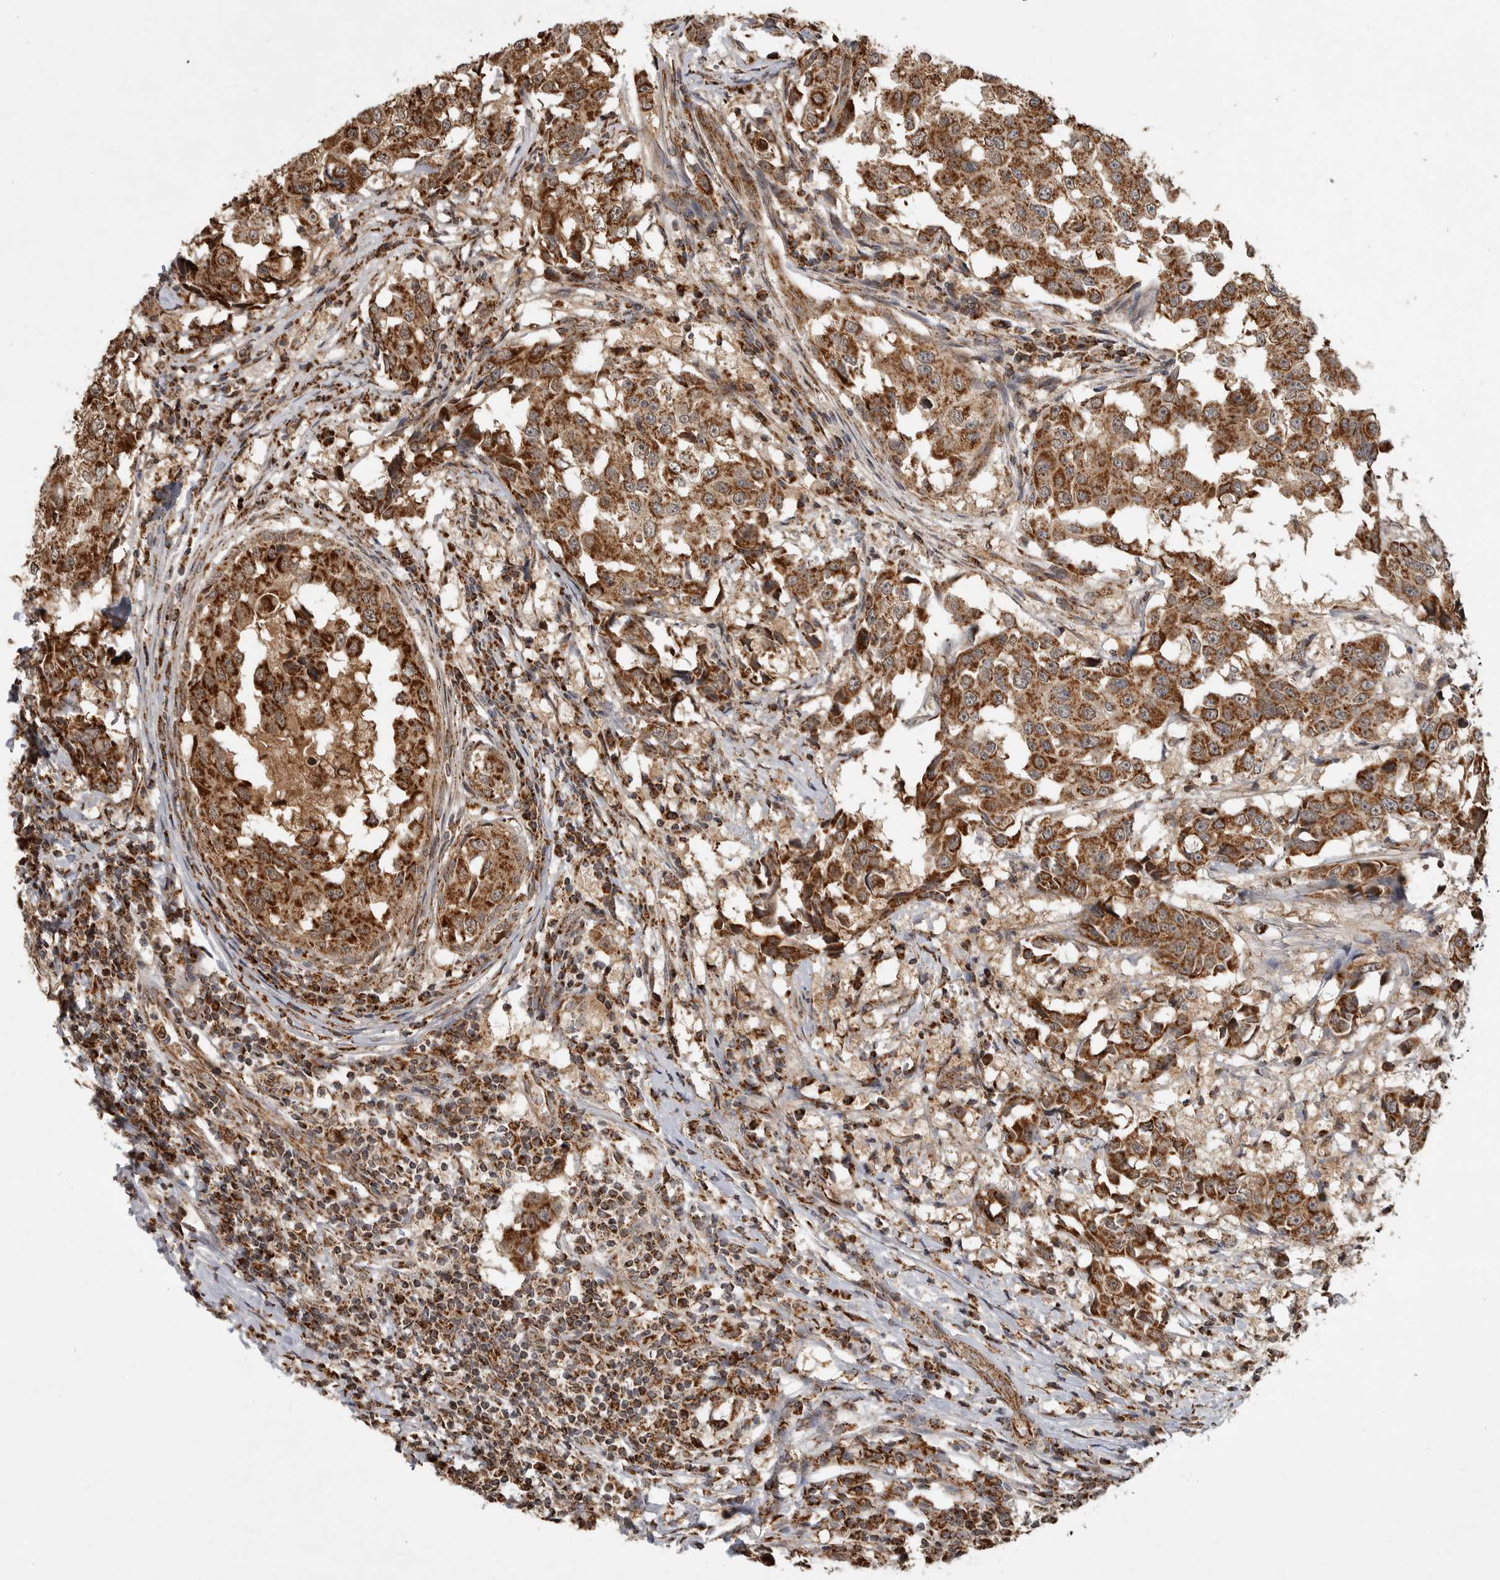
{"staining": {"intensity": "strong", "quantity": ">75%", "location": "cytoplasmic/membranous"}, "tissue": "breast cancer", "cell_type": "Tumor cells", "image_type": "cancer", "snomed": [{"axis": "morphology", "description": "Duct carcinoma"}, {"axis": "topography", "description": "Breast"}], "caption": "Immunohistochemical staining of breast cancer (invasive ductal carcinoma) exhibits high levels of strong cytoplasmic/membranous protein expression in about >75% of tumor cells.", "gene": "GCNT2", "patient": {"sex": "female", "age": 27}}